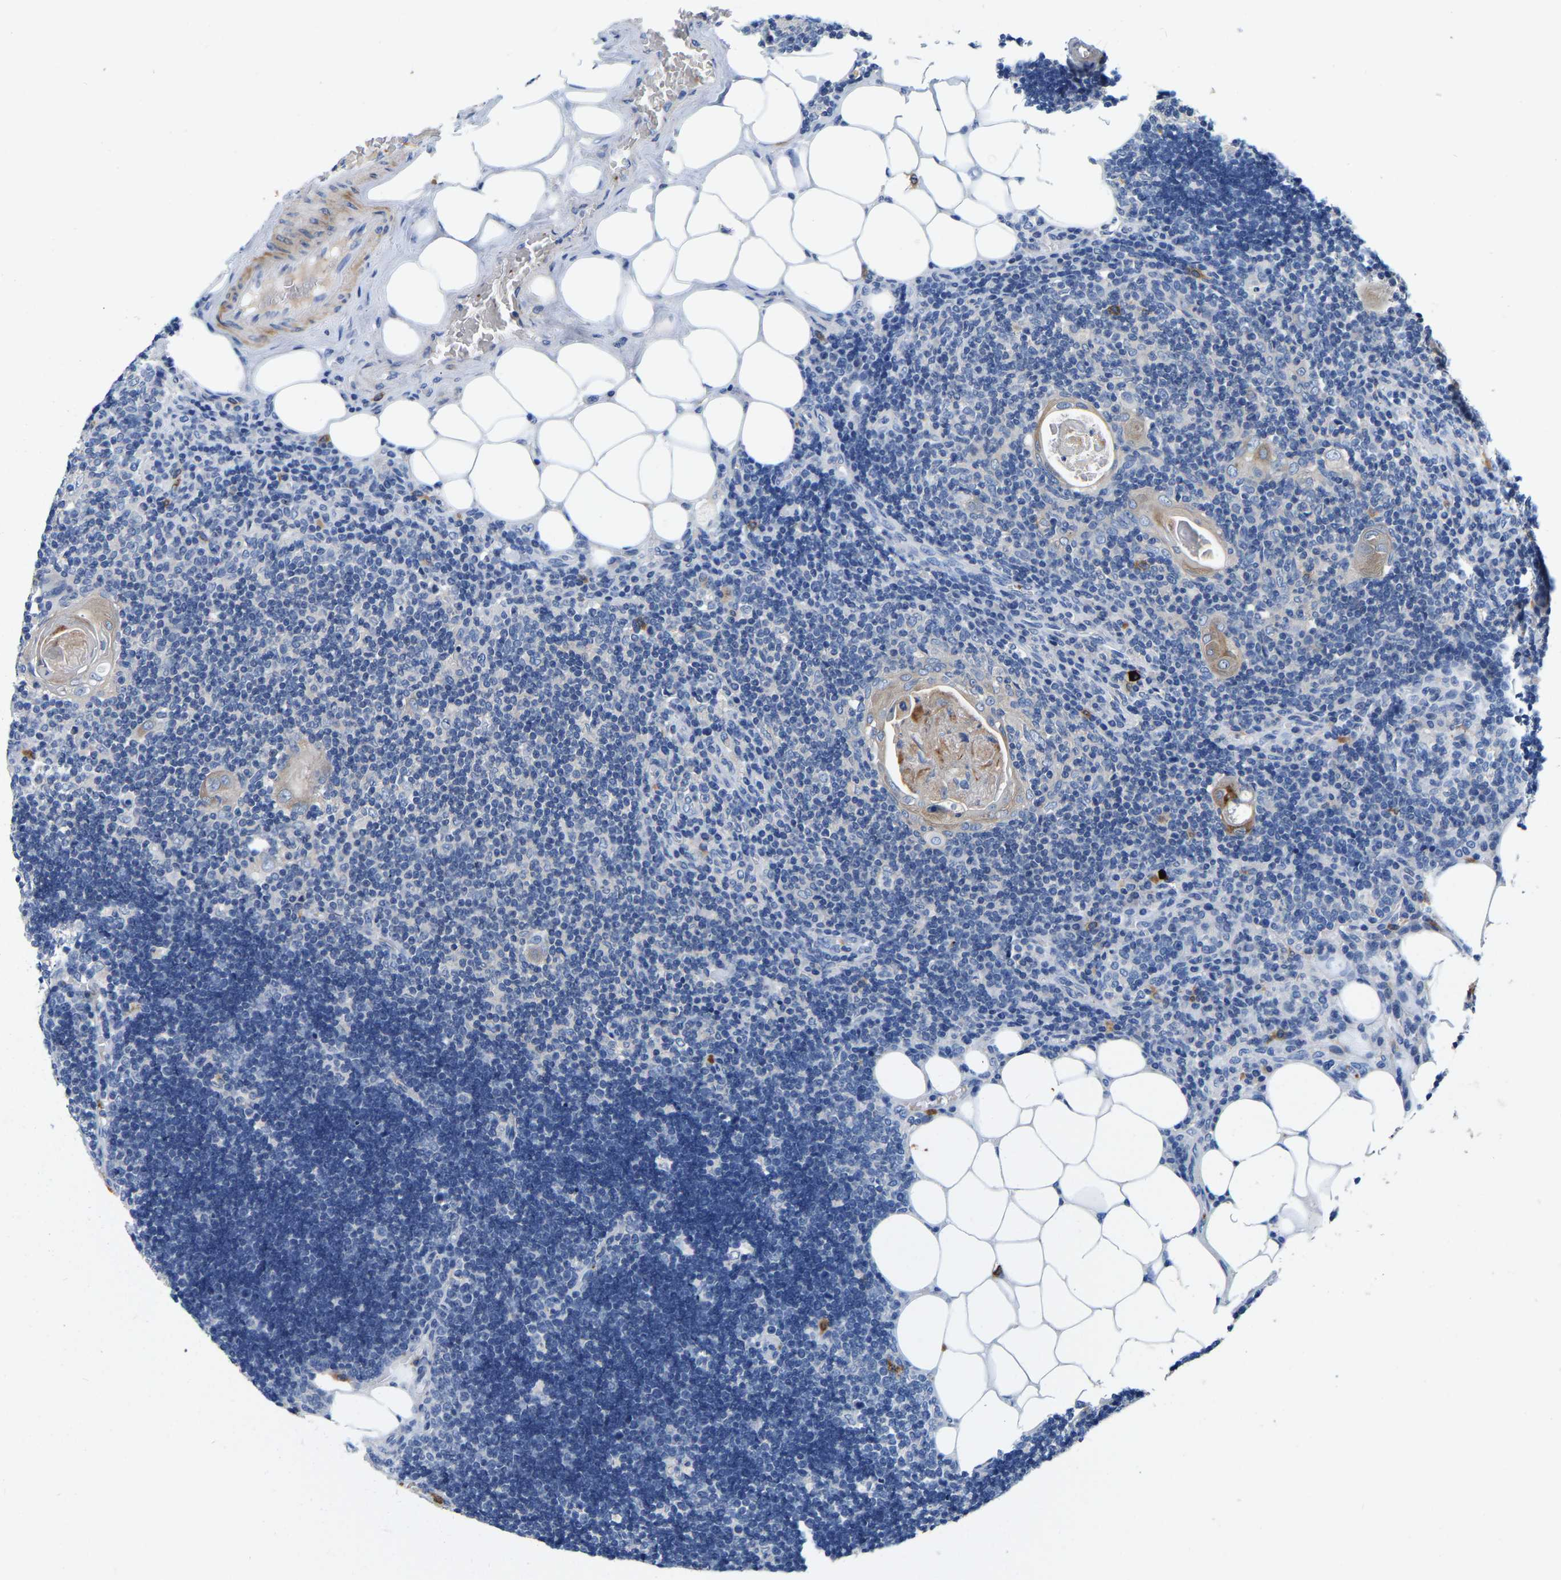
{"staining": {"intensity": "negative", "quantity": "none", "location": "none"}, "tissue": "lymph node", "cell_type": "Germinal center cells", "image_type": "normal", "snomed": [{"axis": "morphology", "description": "Normal tissue, NOS"}, {"axis": "topography", "description": "Lymph node"}], "caption": "The immunohistochemistry image has no significant staining in germinal center cells of lymph node.", "gene": "RAB27B", "patient": {"sex": "male", "age": 33}}